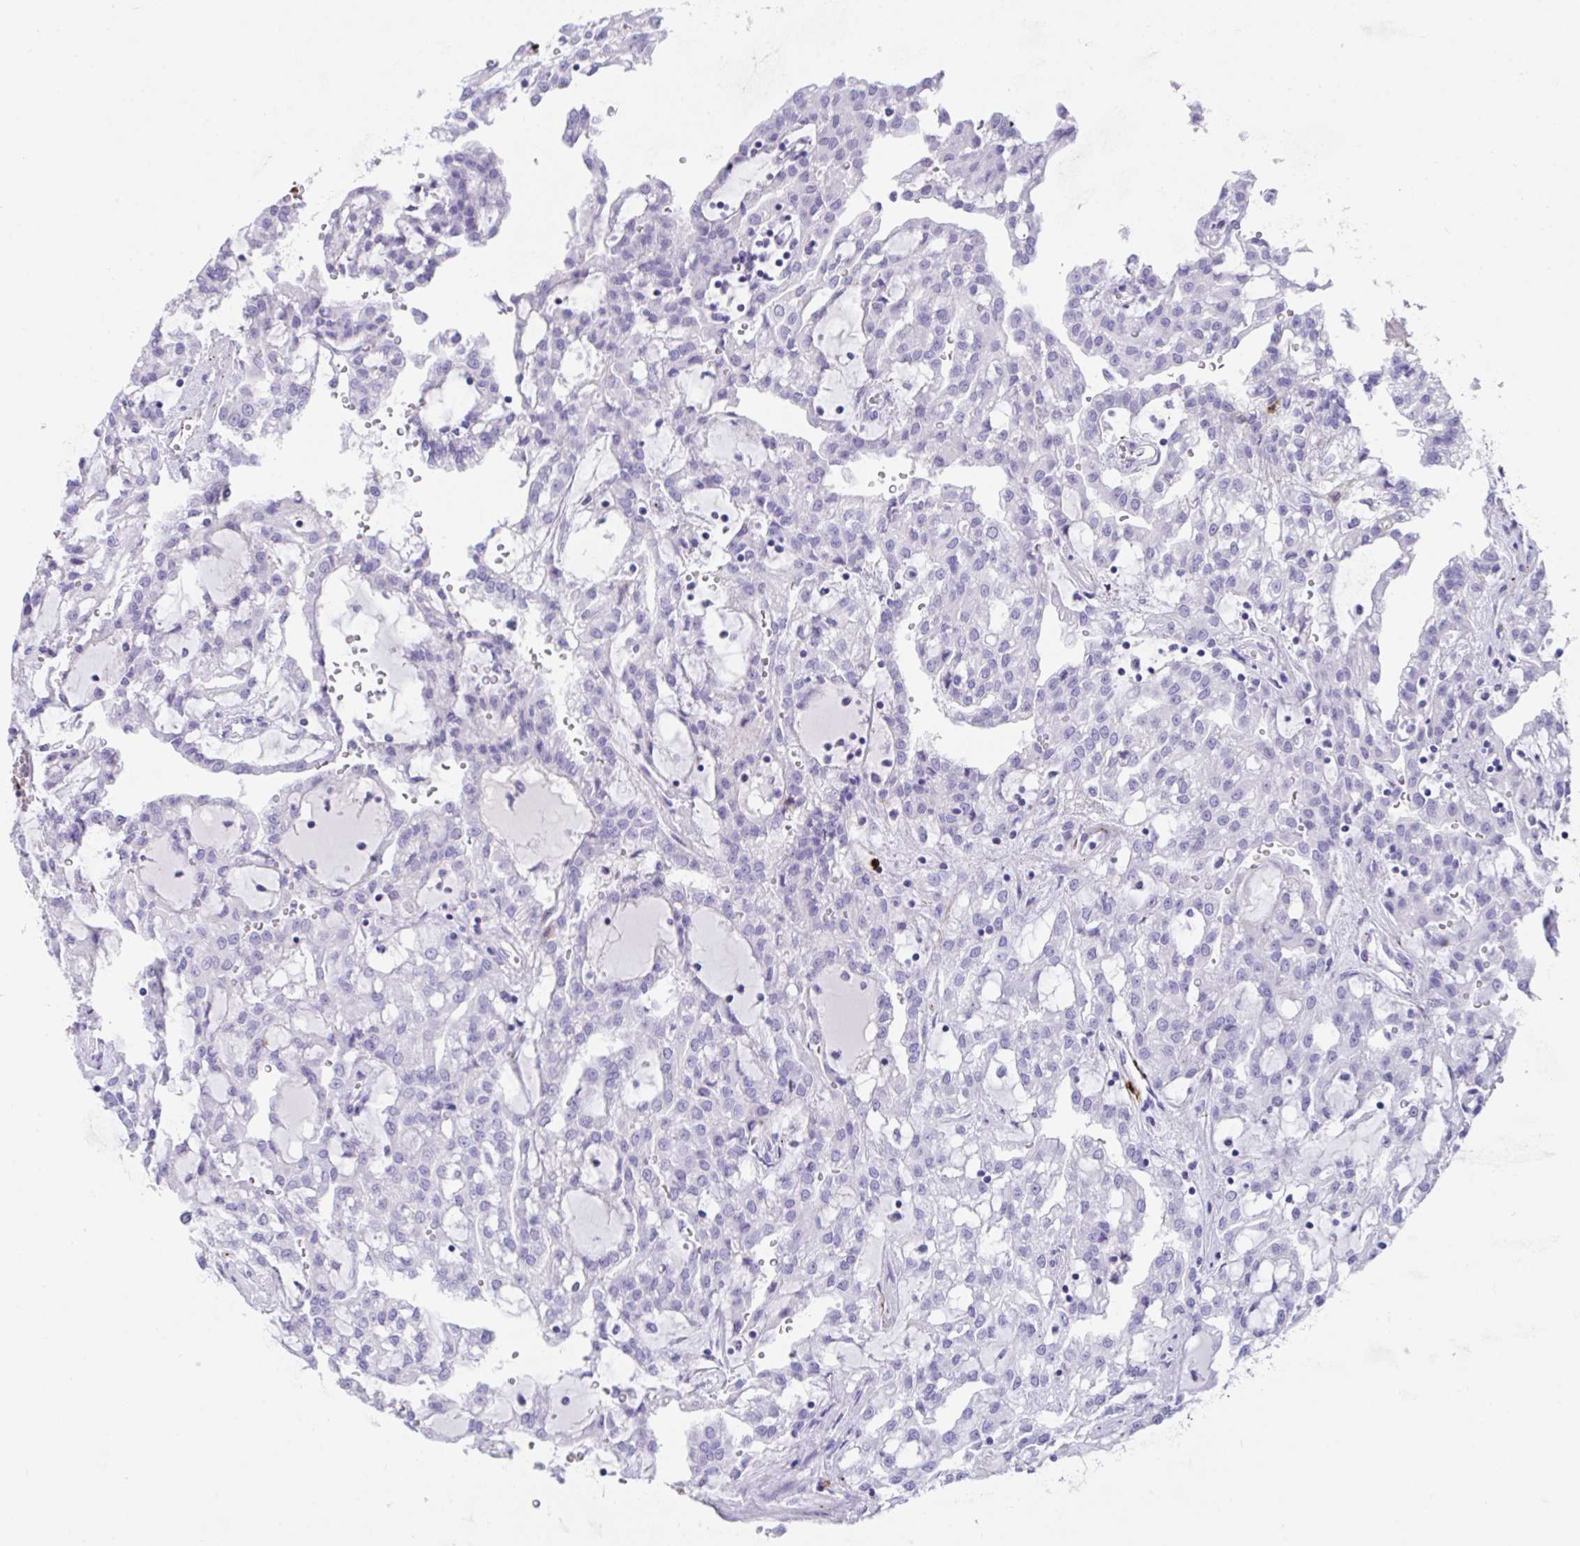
{"staining": {"intensity": "negative", "quantity": "none", "location": "none"}, "tissue": "renal cancer", "cell_type": "Tumor cells", "image_type": "cancer", "snomed": [{"axis": "morphology", "description": "Adenocarcinoma, NOS"}, {"axis": "topography", "description": "Kidney"}], "caption": "There is no significant staining in tumor cells of renal cancer. Brightfield microscopy of immunohistochemistry (IHC) stained with DAB (3,3'-diaminobenzidine) (brown) and hematoxylin (blue), captured at high magnification.", "gene": "KMT2E", "patient": {"sex": "male", "age": 63}}